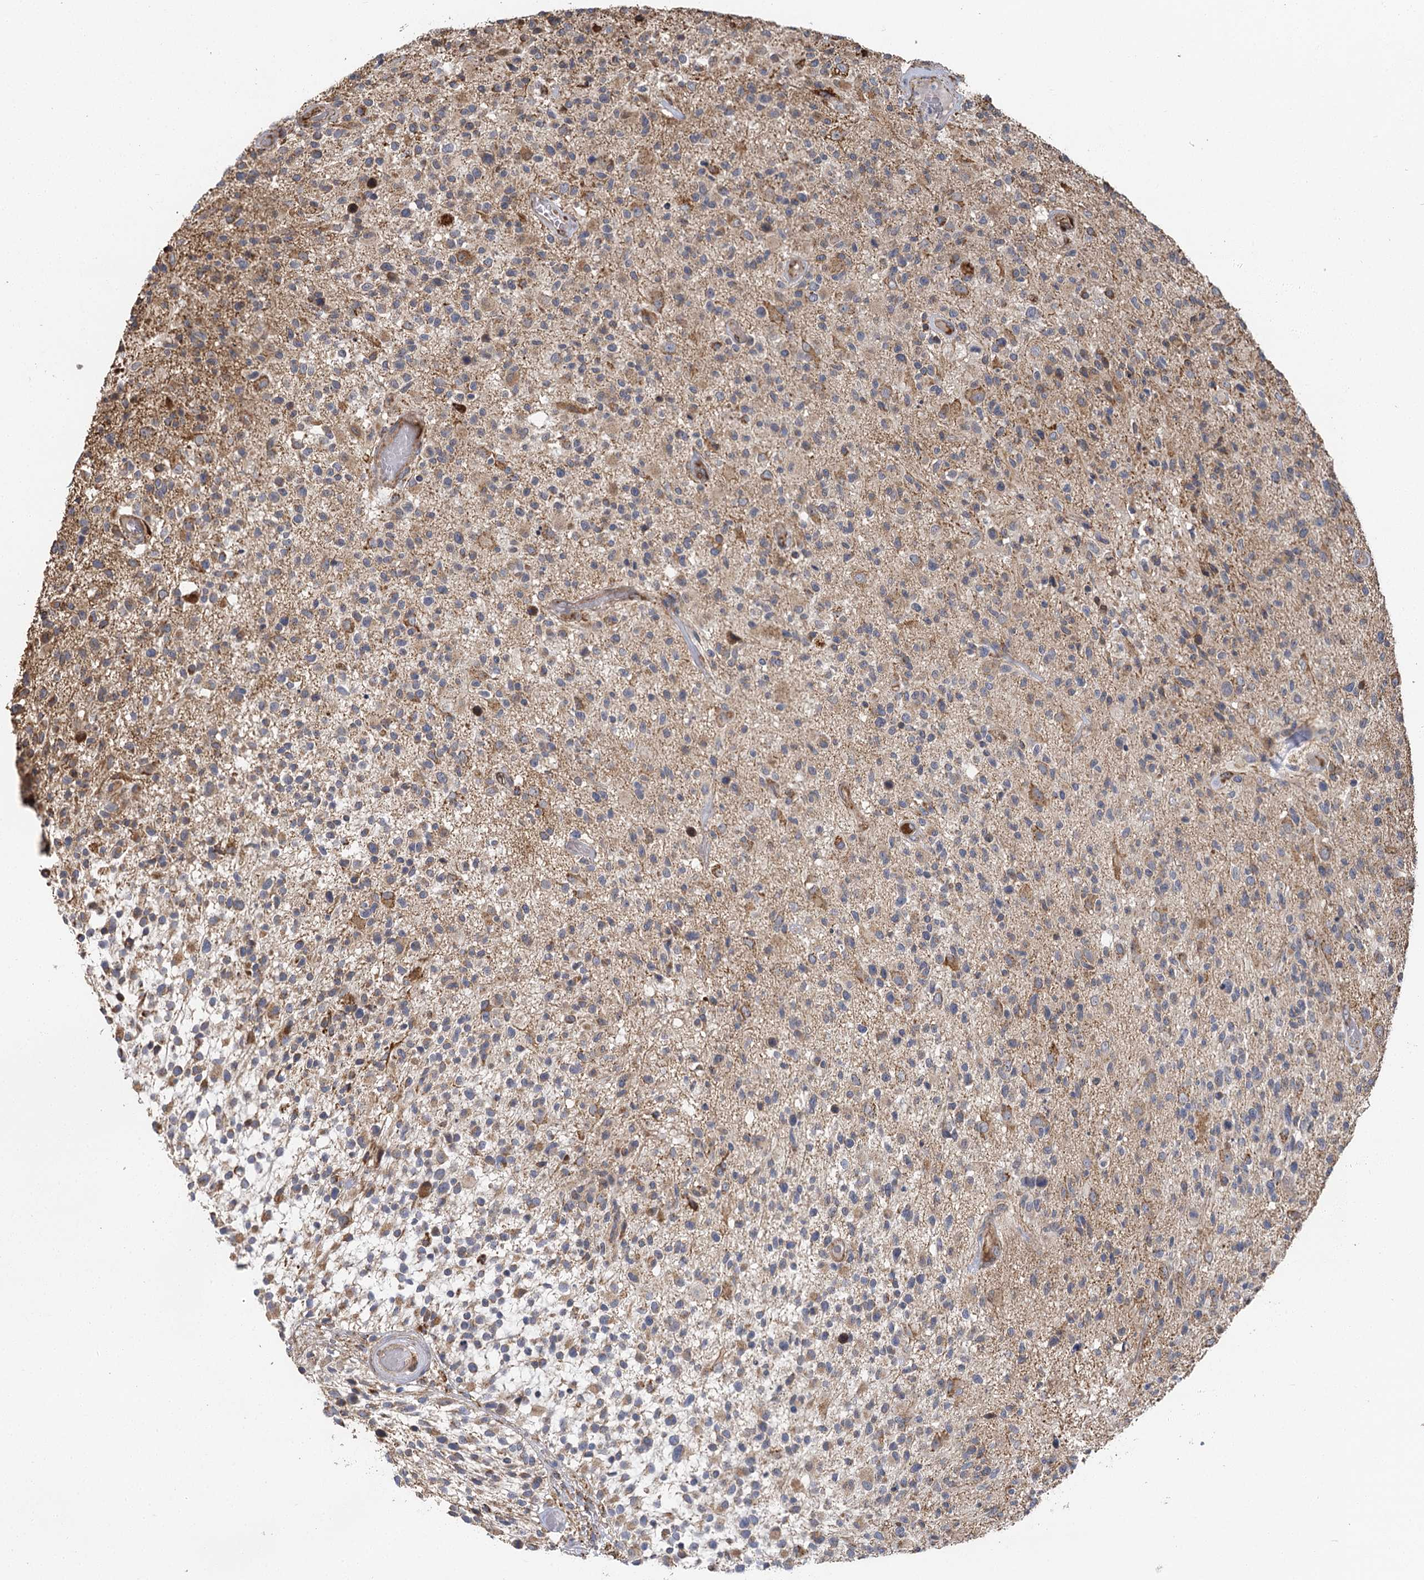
{"staining": {"intensity": "weak", "quantity": "<25%", "location": "cytoplasmic/membranous"}, "tissue": "glioma", "cell_type": "Tumor cells", "image_type": "cancer", "snomed": [{"axis": "morphology", "description": "Glioma, malignant, High grade"}, {"axis": "morphology", "description": "Glioblastoma, NOS"}, {"axis": "topography", "description": "Brain"}], "caption": "There is no significant expression in tumor cells of glioma.", "gene": "IL11RA", "patient": {"sex": "male", "age": 60}}